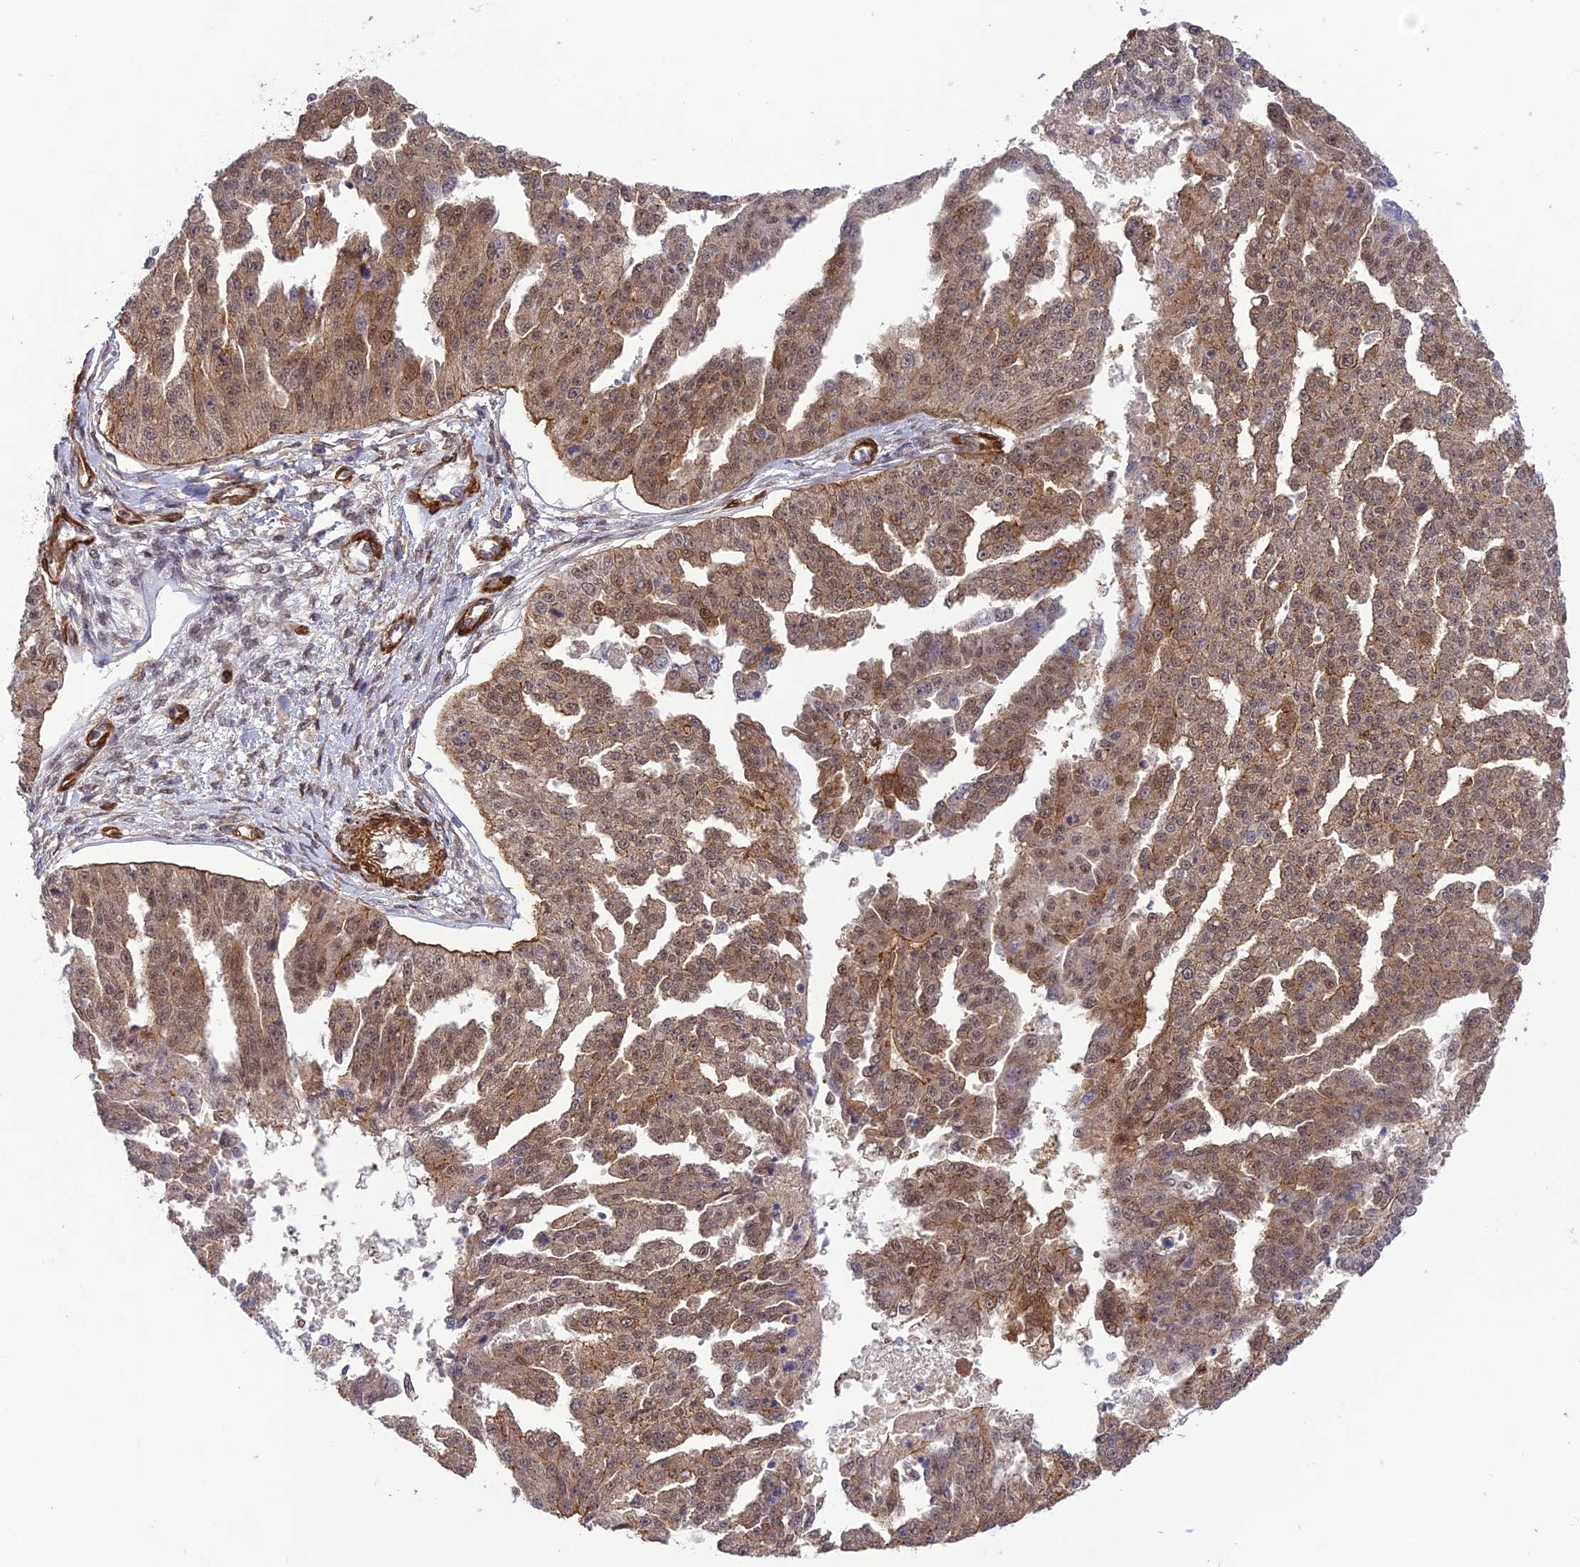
{"staining": {"intensity": "moderate", "quantity": "25%-75%", "location": "cytoplasmic/membranous,nuclear"}, "tissue": "ovarian cancer", "cell_type": "Tumor cells", "image_type": "cancer", "snomed": [{"axis": "morphology", "description": "Cystadenocarcinoma, serous, NOS"}, {"axis": "topography", "description": "Ovary"}], "caption": "DAB (3,3'-diaminobenzidine) immunohistochemical staining of serous cystadenocarcinoma (ovarian) reveals moderate cytoplasmic/membranous and nuclear protein expression in about 25%-75% of tumor cells.", "gene": "TNS1", "patient": {"sex": "female", "age": 58}}